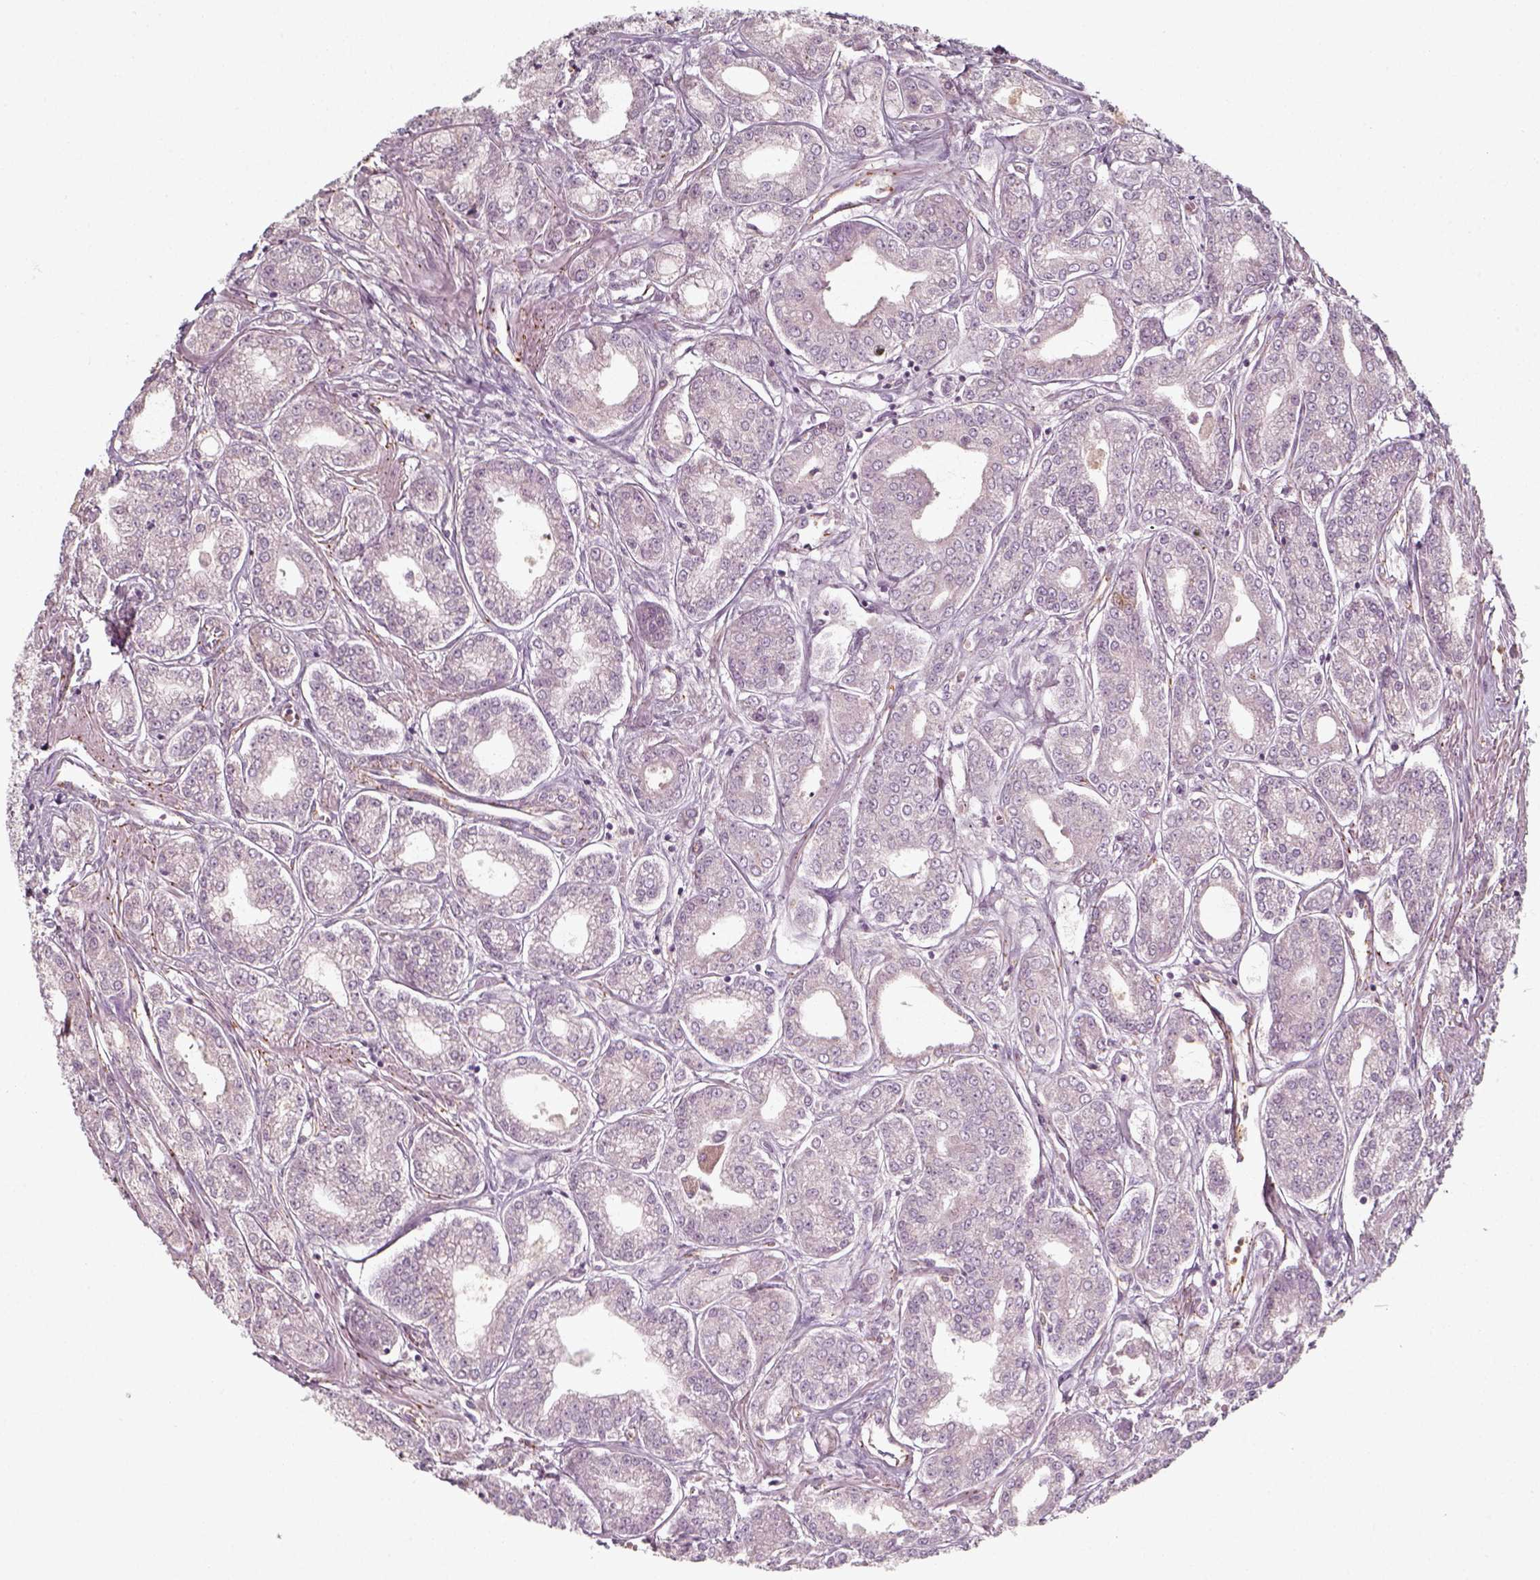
{"staining": {"intensity": "negative", "quantity": "none", "location": "none"}, "tissue": "prostate cancer", "cell_type": "Tumor cells", "image_type": "cancer", "snomed": [{"axis": "morphology", "description": "Adenocarcinoma, NOS"}, {"axis": "topography", "description": "Prostate"}], "caption": "Immunohistochemistry of prostate cancer (adenocarcinoma) demonstrates no positivity in tumor cells.", "gene": "UNC13D", "patient": {"sex": "male", "age": 71}}